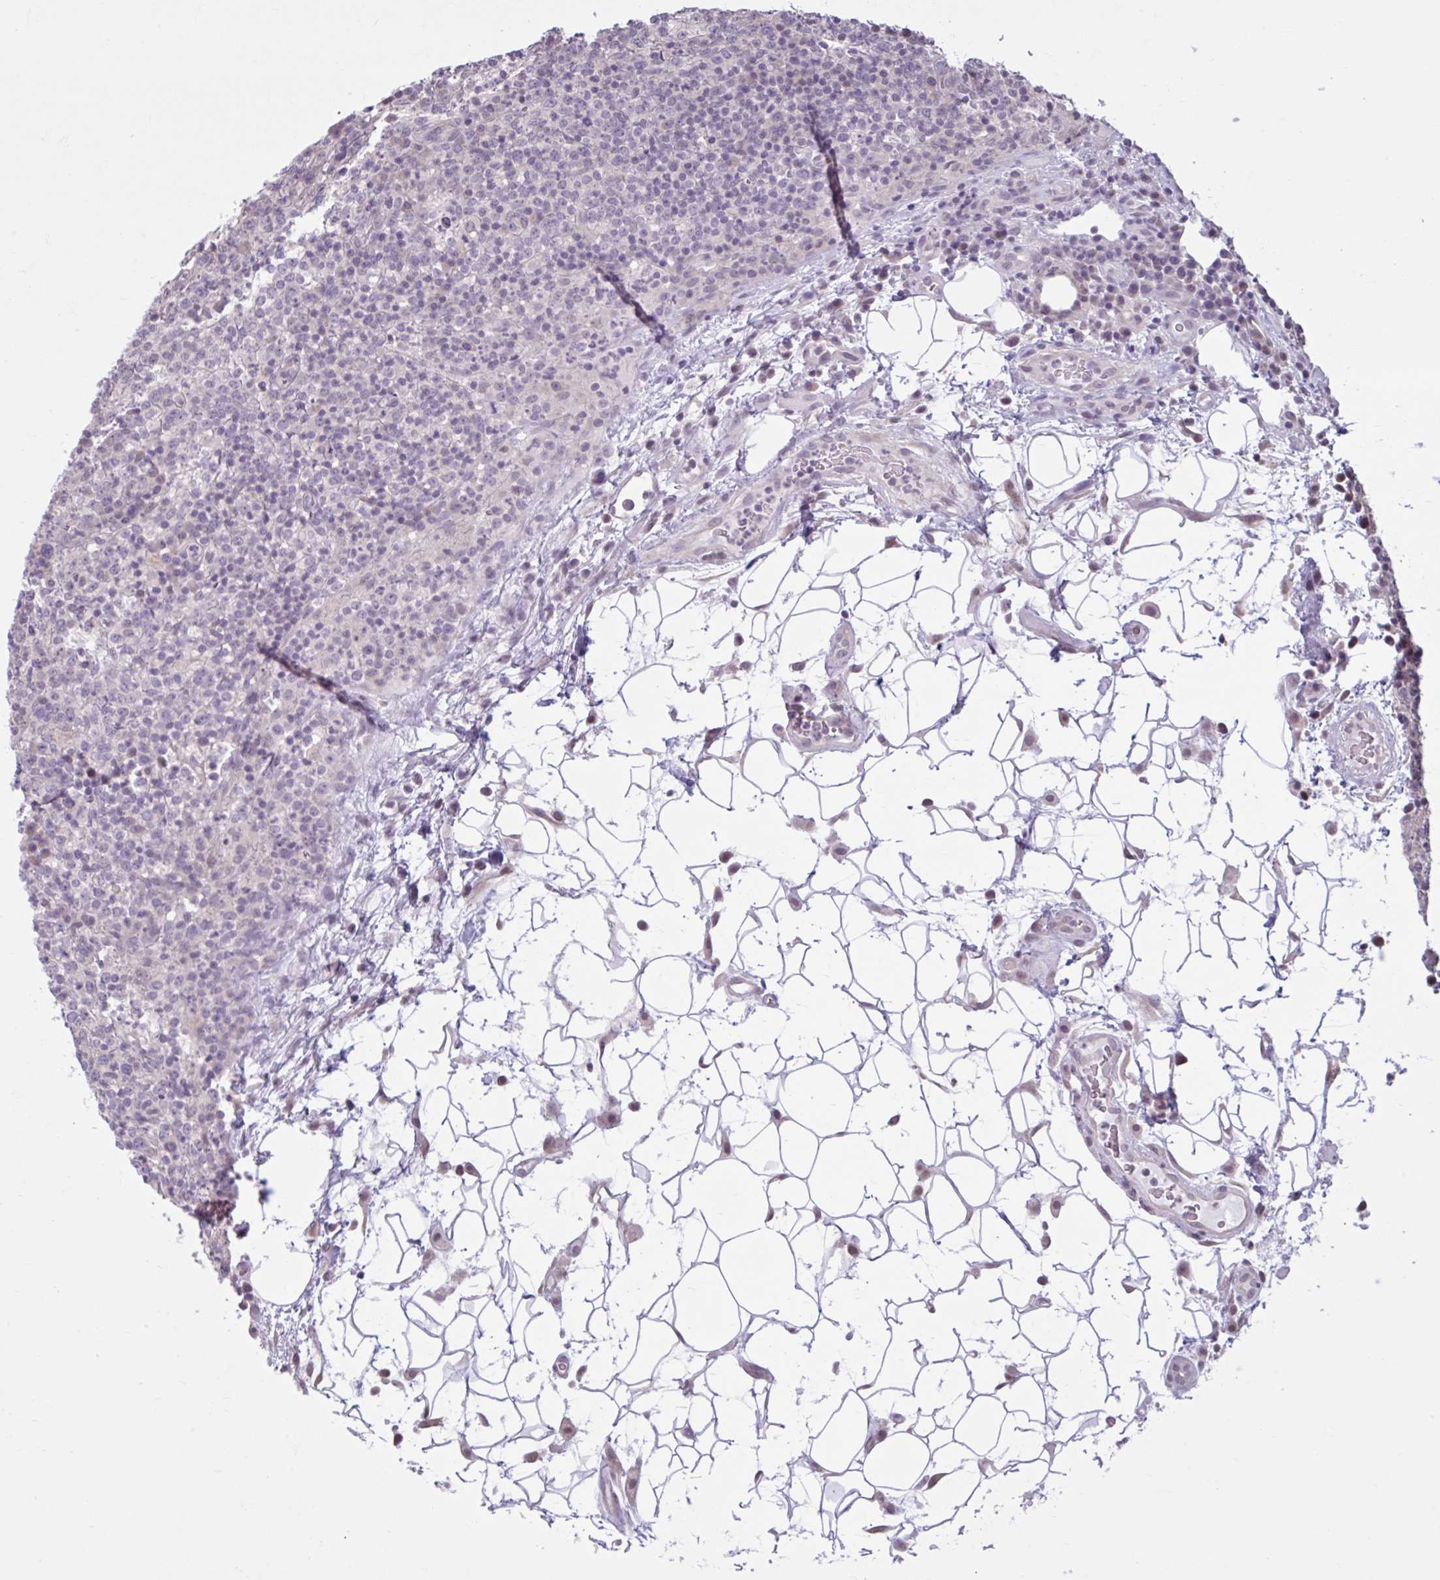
{"staining": {"intensity": "negative", "quantity": "none", "location": "none"}, "tissue": "lymphoma", "cell_type": "Tumor cells", "image_type": "cancer", "snomed": [{"axis": "morphology", "description": "Malignant lymphoma, non-Hodgkin's type, High grade"}, {"axis": "topography", "description": "Lymph node"}], "caption": "Micrograph shows no significant protein positivity in tumor cells of lymphoma.", "gene": "CDH19", "patient": {"sex": "male", "age": 54}}